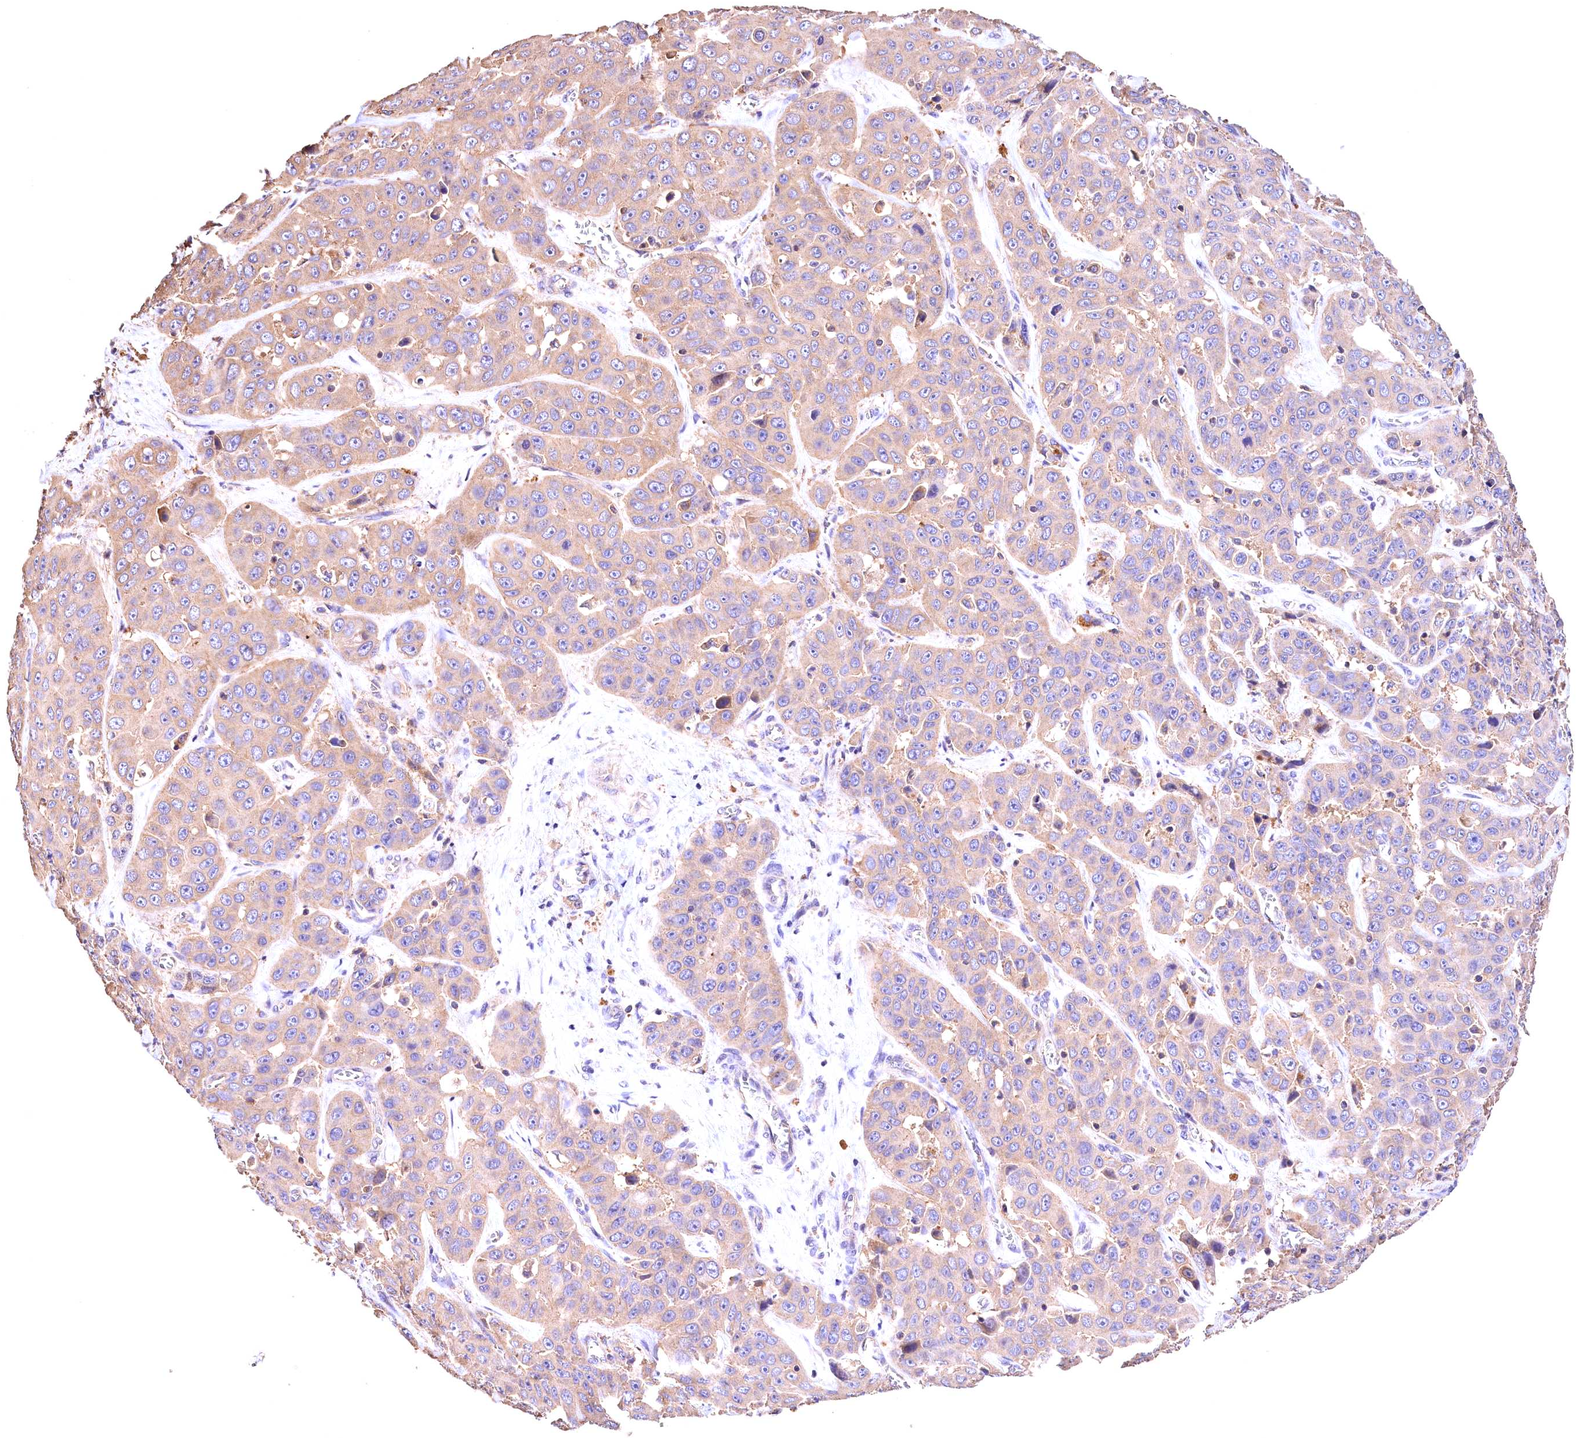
{"staining": {"intensity": "weak", "quantity": "25%-75%", "location": "cytoplasmic/membranous"}, "tissue": "liver cancer", "cell_type": "Tumor cells", "image_type": "cancer", "snomed": [{"axis": "morphology", "description": "Cholangiocarcinoma"}, {"axis": "topography", "description": "Liver"}], "caption": "Weak cytoplasmic/membranous protein positivity is present in approximately 25%-75% of tumor cells in liver cancer.", "gene": "OAS3", "patient": {"sex": "female", "age": 52}}